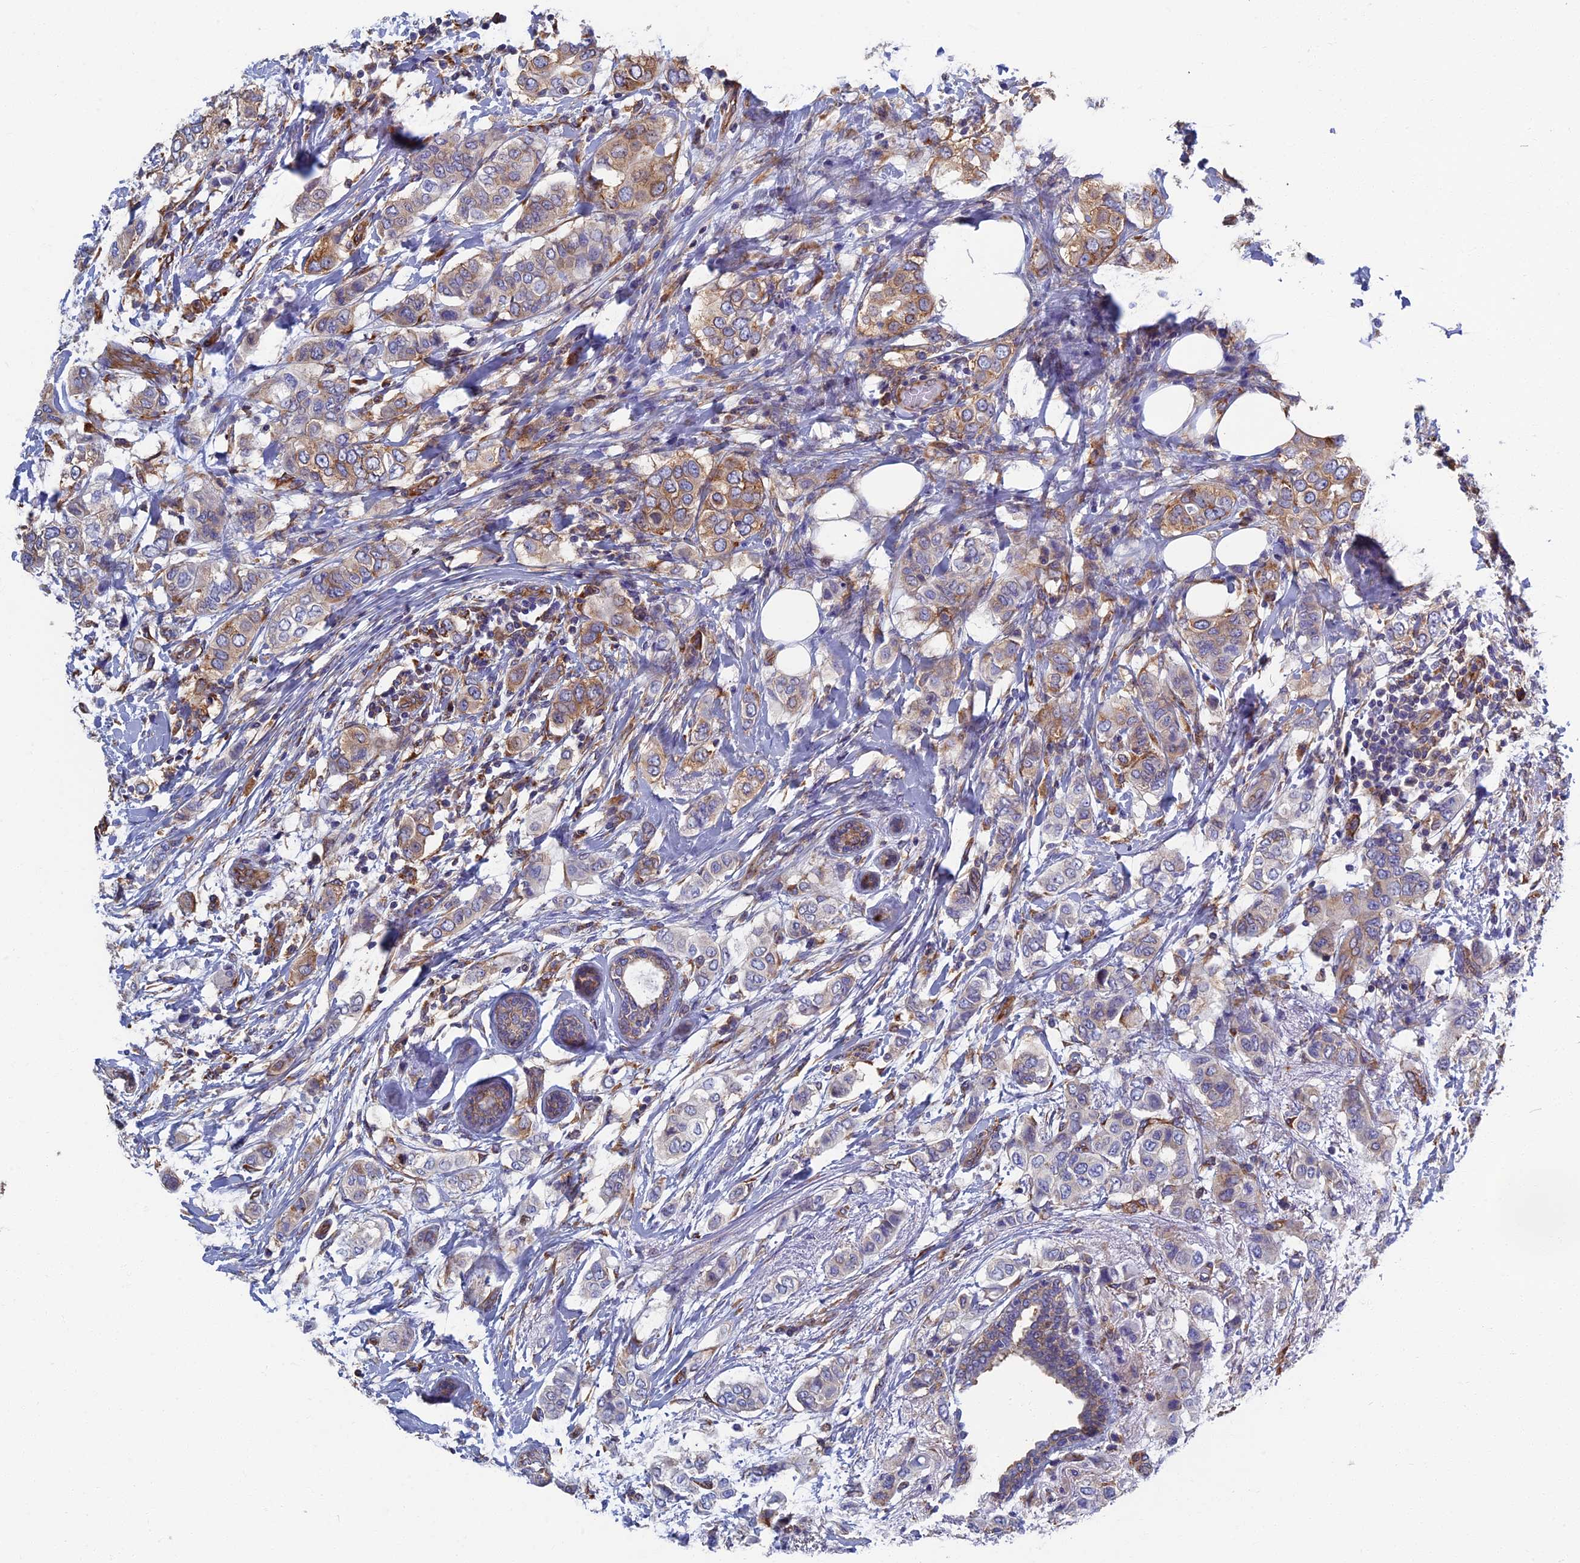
{"staining": {"intensity": "moderate", "quantity": "<25%", "location": "cytoplasmic/membranous"}, "tissue": "breast cancer", "cell_type": "Tumor cells", "image_type": "cancer", "snomed": [{"axis": "morphology", "description": "Lobular carcinoma"}, {"axis": "topography", "description": "Breast"}], "caption": "Breast cancer was stained to show a protein in brown. There is low levels of moderate cytoplasmic/membranous positivity in approximately <25% of tumor cells.", "gene": "YBX1", "patient": {"sex": "female", "age": 51}}